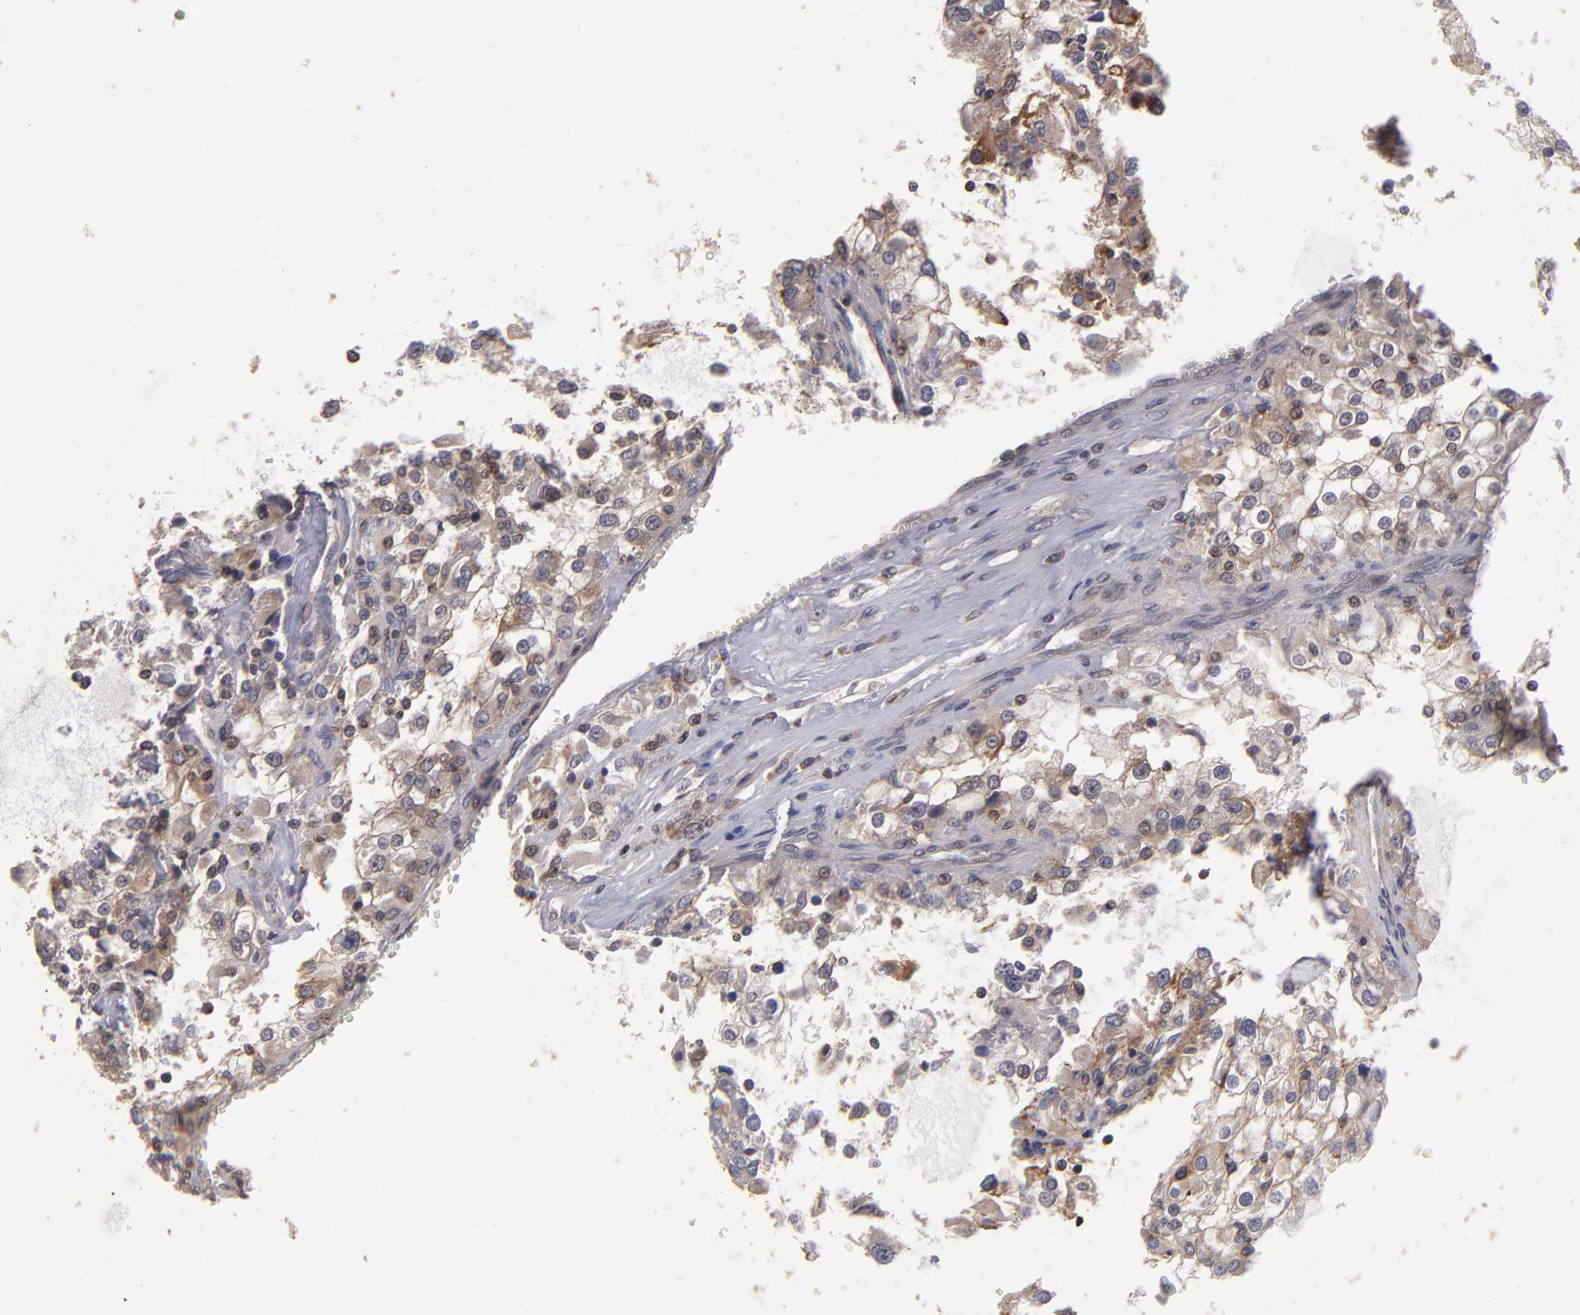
{"staining": {"intensity": "moderate", "quantity": "25%-75%", "location": "cytoplasmic/membranous"}, "tissue": "renal cancer", "cell_type": "Tumor cells", "image_type": "cancer", "snomed": [{"axis": "morphology", "description": "Adenocarcinoma, NOS"}, {"axis": "topography", "description": "Kidney"}], "caption": "IHC (DAB) staining of adenocarcinoma (renal) displays moderate cytoplasmic/membranous protein expression in about 25%-75% of tumor cells.", "gene": "NF2", "patient": {"sex": "female", "age": 52}}